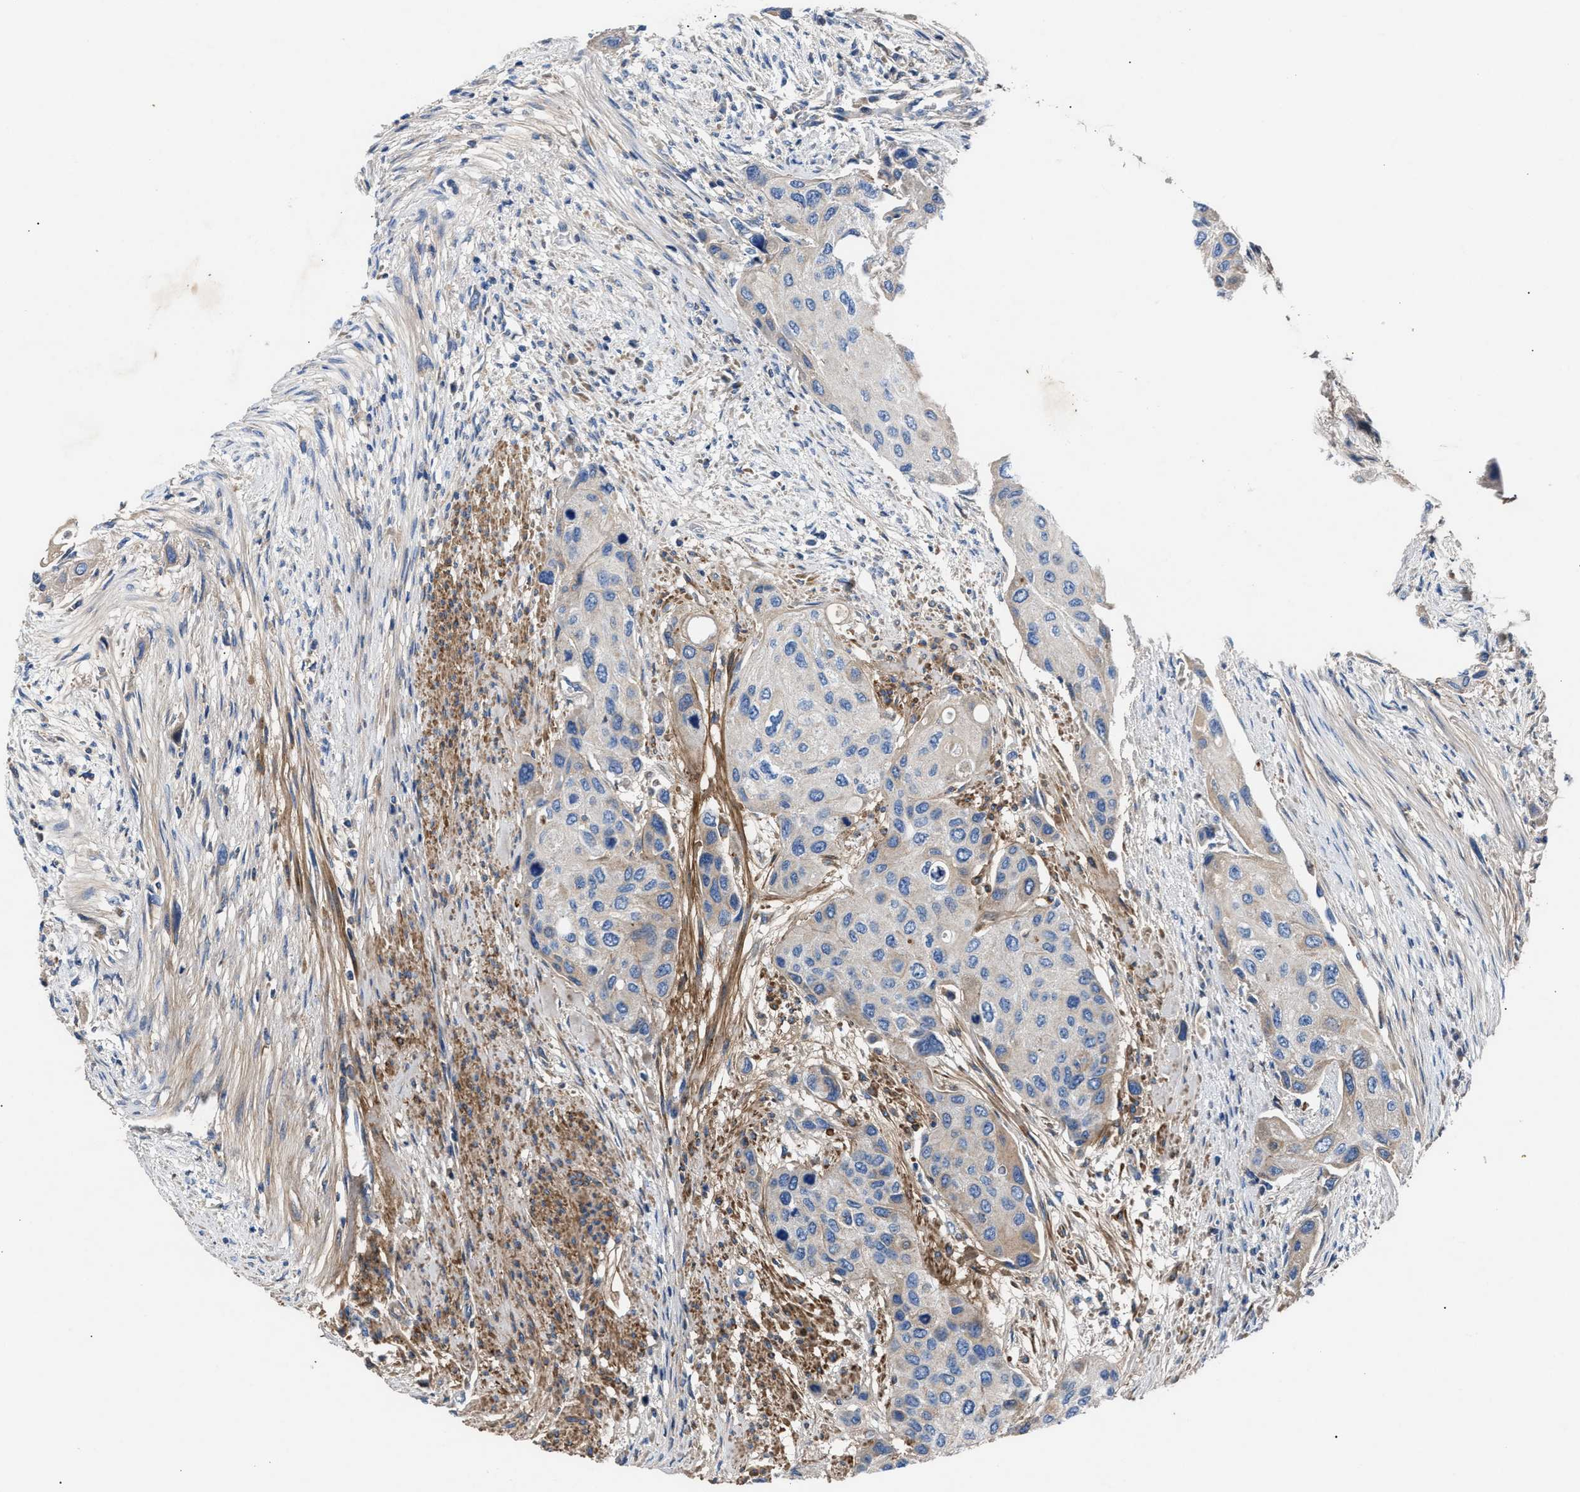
{"staining": {"intensity": "negative", "quantity": "none", "location": "none"}, "tissue": "urothelial cancer", "cell_type": "Tumor cells", "image_type": "cancer", "snomed": [{"axis": "morphology", "description": "Urothelial carcinoma, High grade"}, {"axis": "topography", "description": "Urinary bladder"}], "caption": "High power microscopy micrograph of an IHC image of urothelial cancer, revealing no significant expression in tumor cells.", "gene": "CCDC171", "patient": {"sex": "female", "age": 56}}